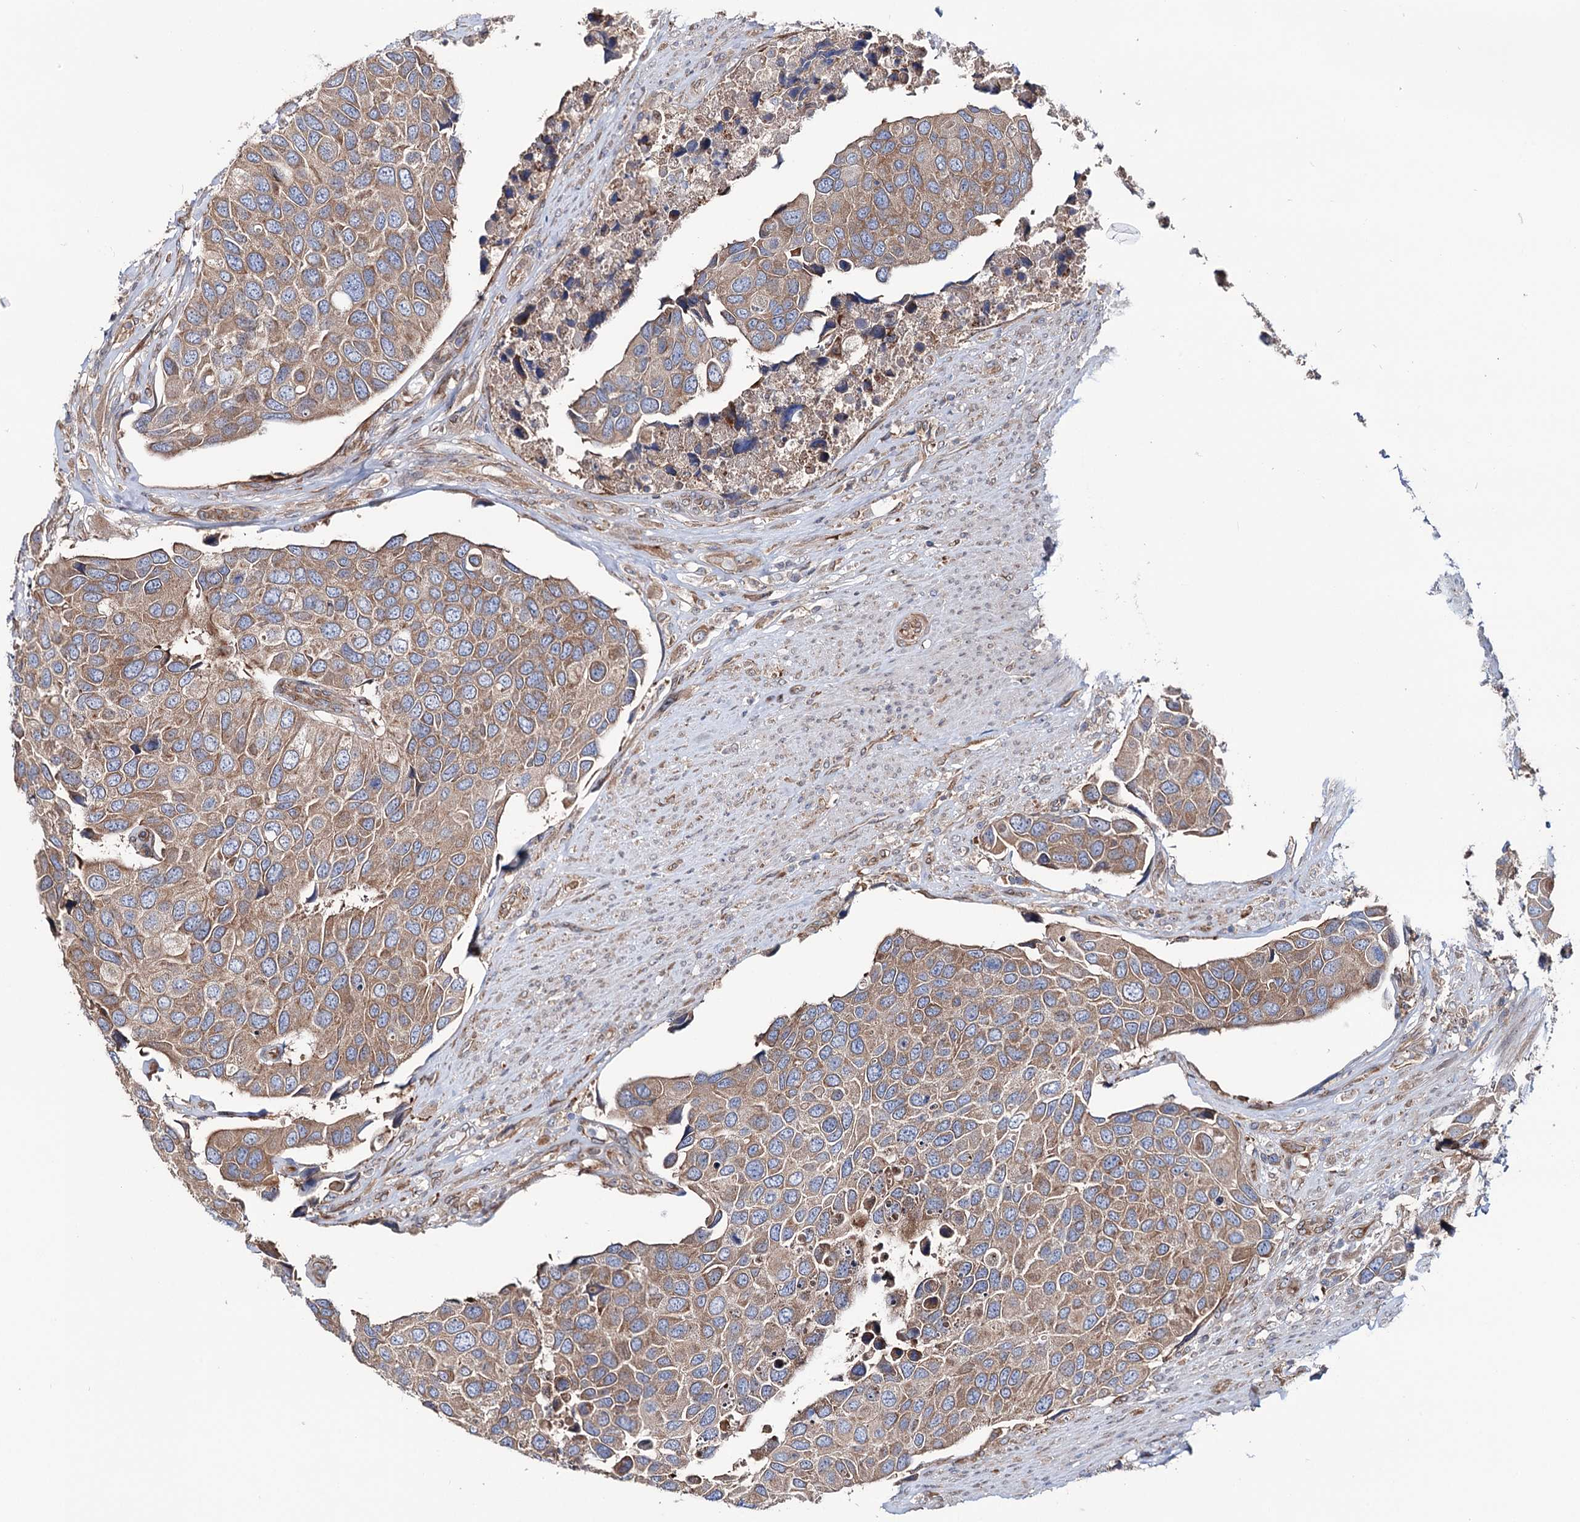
{"staining": {"intensity": "moderate", "quantity": ">75%", "location": "cytoplasmic/membranous"}, "tissue": "urothelial cancer", "cell_type": "Tumor cells", "image_type": "cancer", "snomed": [{"axis": "morphology", "description": "Urothelial carcinoma, High grade"}, {"axis": "topography", "description": "Urinary bladder"}], "caption": "Urothelial cancer stained with a protein marker exhibits moderate staining in tumor cells.", "gene": "PTDSS2", "patient": {"sex": "male", "age": 74}}